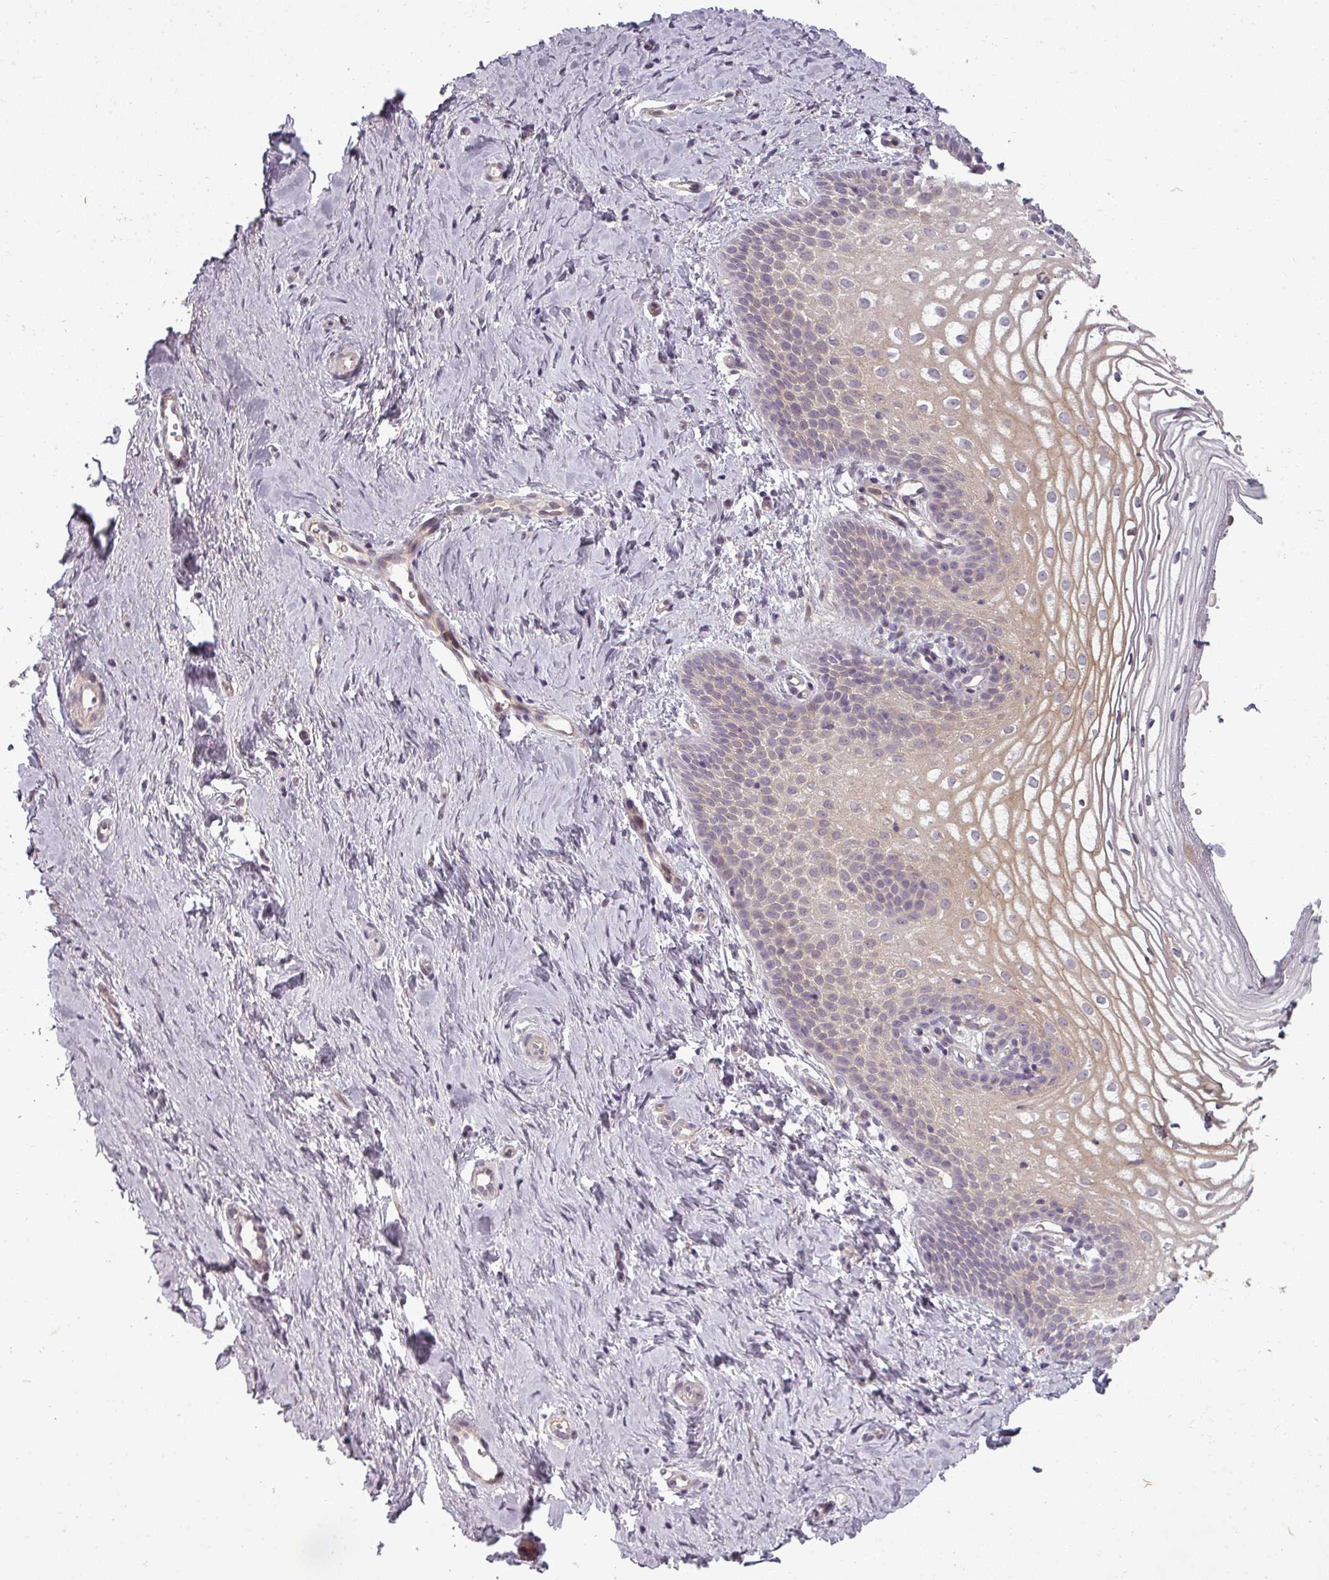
{"staining": {"intensity": "moderate", "quantity": "<25%", "location": "cytoplasmic/membranous"}, "tissue": "vagina", "cell_type": "Squamous epithelial cells", "image_type": "normal", "snomed": [{"axis": "morphology", "description": "Normal tissue, NOS"}, {"axis": "topography", "description": "Vagina"}], "caption": "A photomicrograph showing moderate cytoplasmic/membranous expression in about <25% of squamous epithelial cells in benign vagina, as visualized by brown immunohistochemical staining.", "gene": "SLC16A9", "patient": {"sex": "female", "age": 56}}